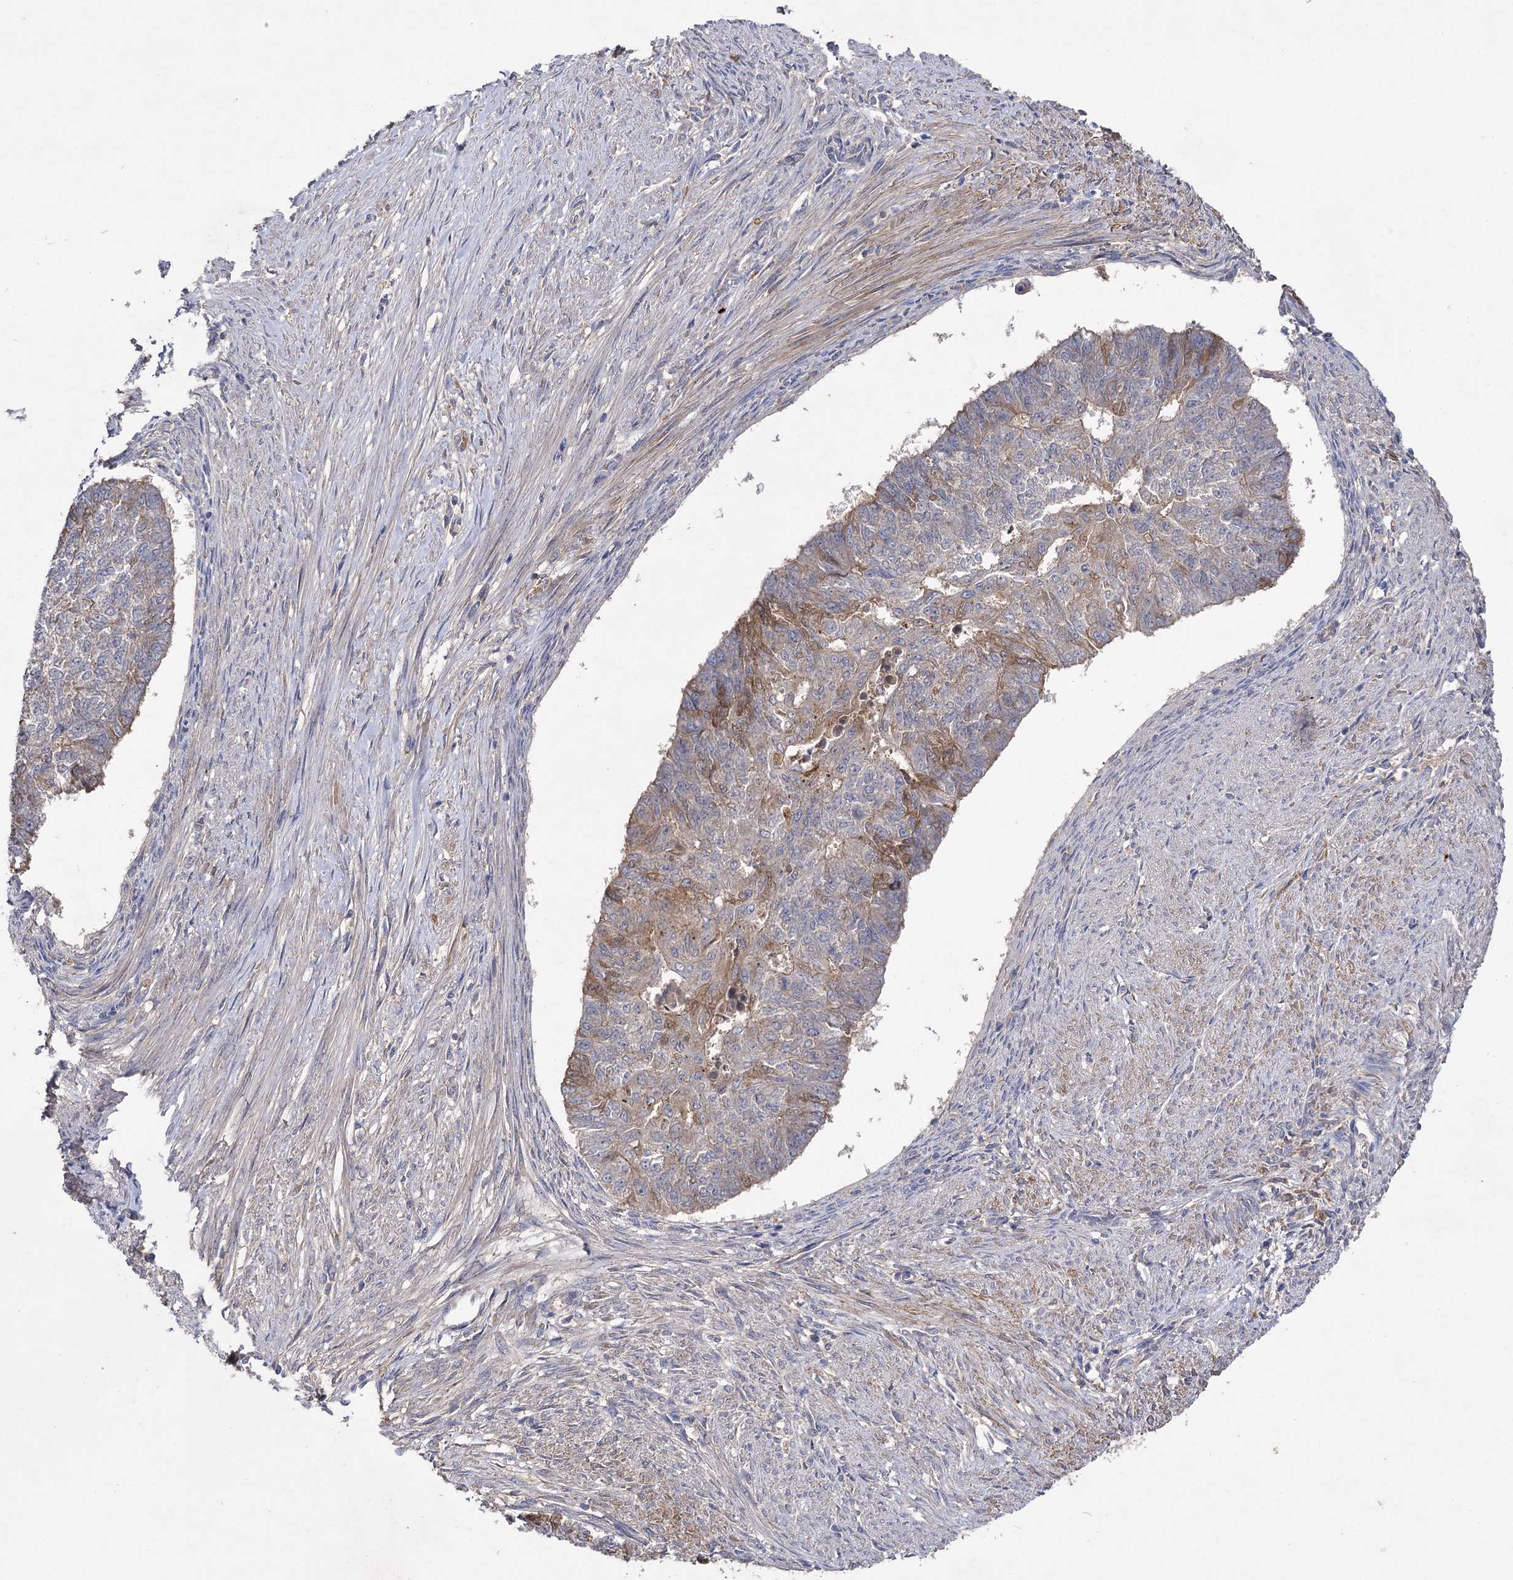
{"staining": {"intensity": "moderate", "quantity": "<25%", "location": "cytoplasmic/membranous"}, "tissue": "endometrial cancer", "cell_type": "Tumor cells", "image_type": "cancer", "snomed": [{"axis": "morphology", "description": "Adenocarcinoma, NOS"}, {"axis": "topography", "description": "Endometrium"}], "caption": "Immunohistochemistry of human endometrial cancer demonstrates low levels of moderate cytoplasmic/membranous staining in approximately <25% of tumor cells. (DAB IHC with brightfield microscopy, high magnification).", "gene": "USP50", "patient": {"sex": "female", "age": 32}}